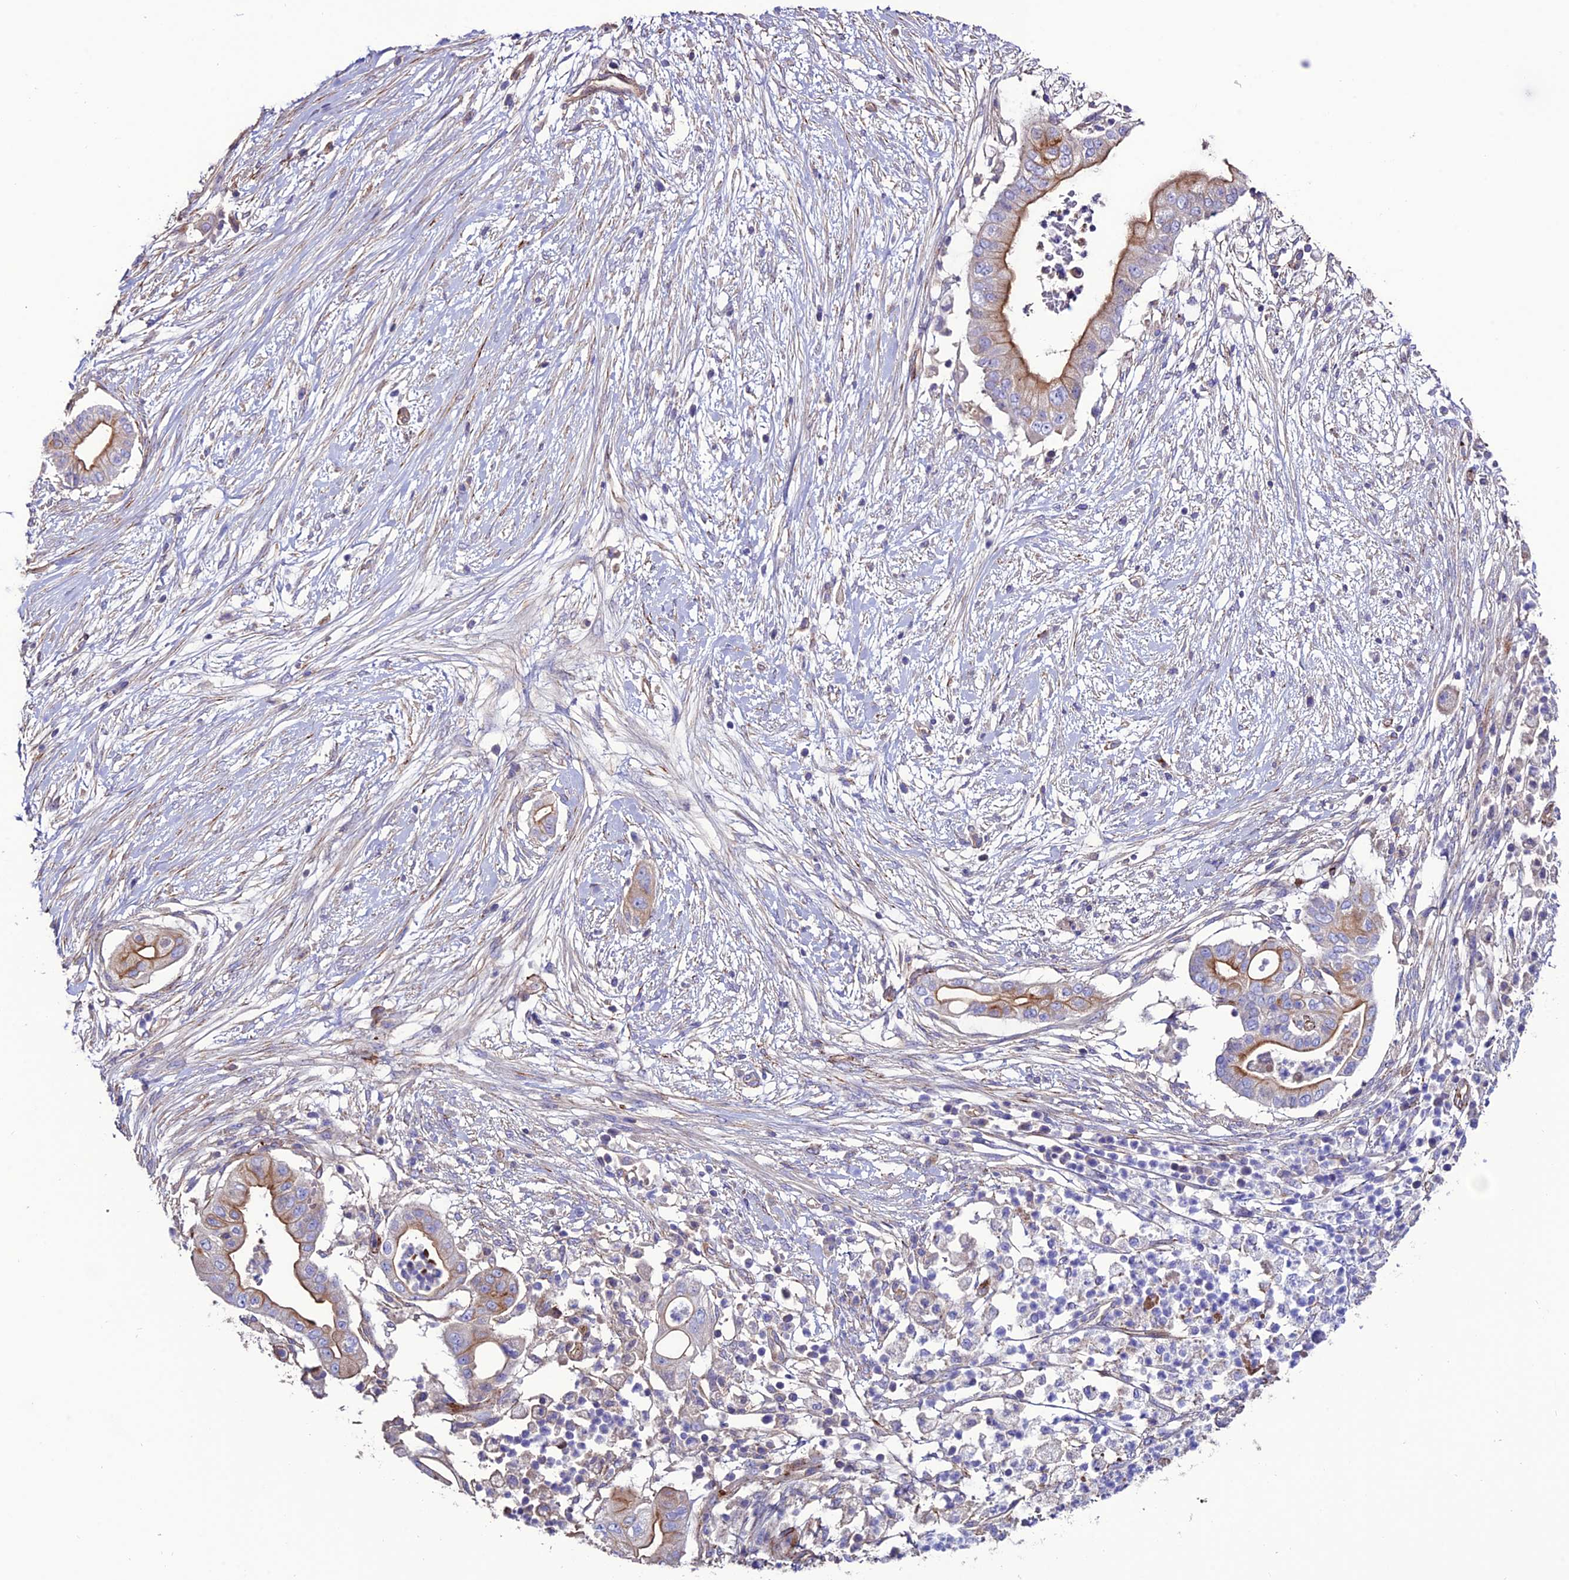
{"staining": {"intensity": "moderate", "quantity": "25%-75%", "location": "cytoplasmic/membranous"}, "tissue": "pancreatic cancer", "cell_type": "Tumor cells", "image_type": "cancer", "snomed": [{"axis": "morphology", "description": "Adenocarcinoma, NOS"}, {"axis": "topography", "description": "Pancreas"}], "caption": "Immunohistochemistry (IHC) photomicrograph of pancreatic adenocarcinoma stained for a protein (brown), which demonstrates medium levels of moderate cytoplasmic/membranous positivity in about 25%-75% of tumor cells.", "gene": "REX1BD", "patient": {"sex": "male", "age": 68}}